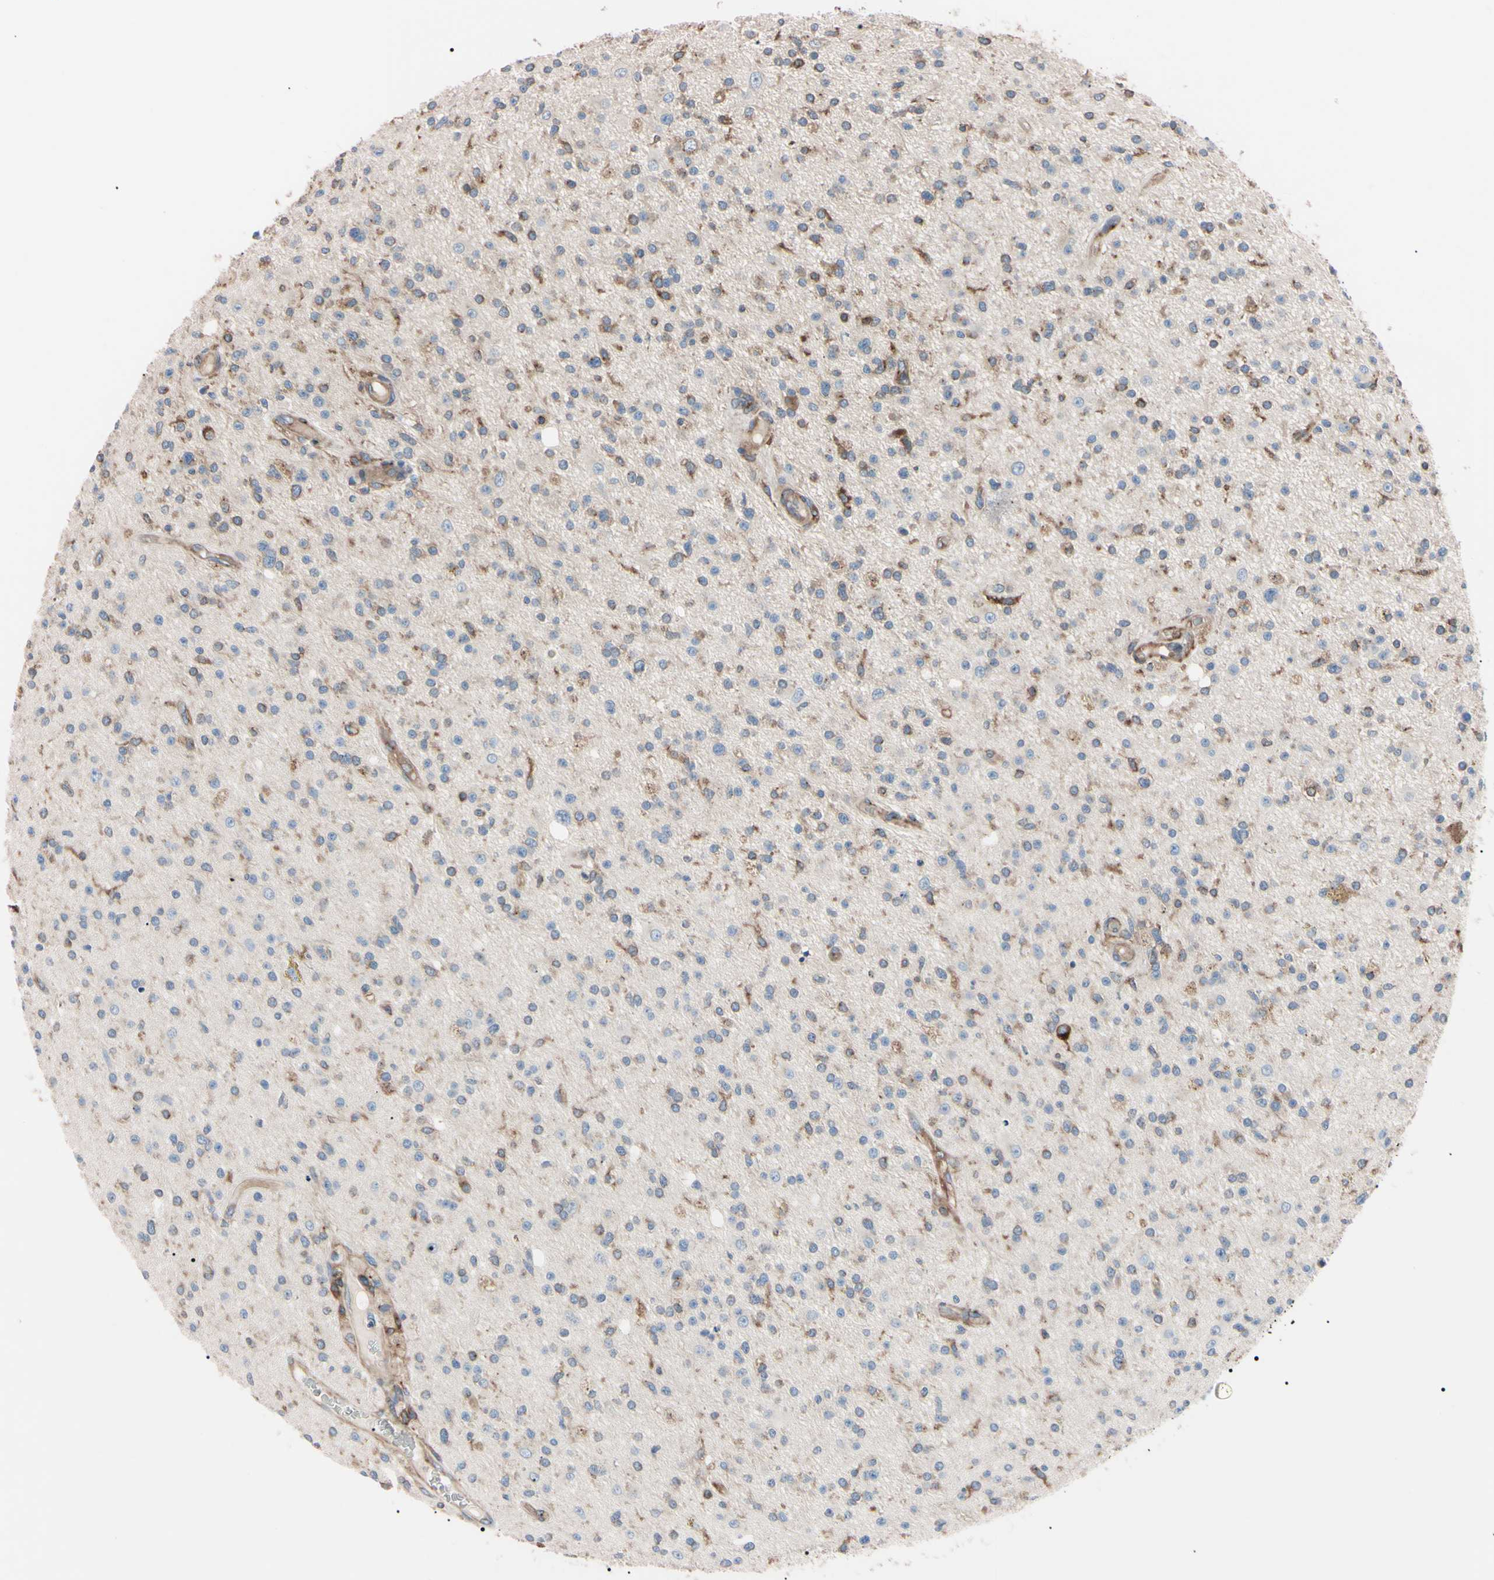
{"staining": {"intensity": "weak", "quantity": "<25%", "location": "cytoplasmic/membranous"}, "tissue": "glioma", "cell_type": "Tumor cells", "image_type": "cancer", "snomed": [{"axis": "morphology", "description": "Glioma, malignant, High grade"}, {"axis": "topography", "description": "Brain"}], "caption": "Immunohistochemistry (IHC) image of human glioma stained for a protein (brown), which exhibits no staining in tumor cells.", "gene": "PRKACA", "patient": {"sex": "male", "age": 33}}